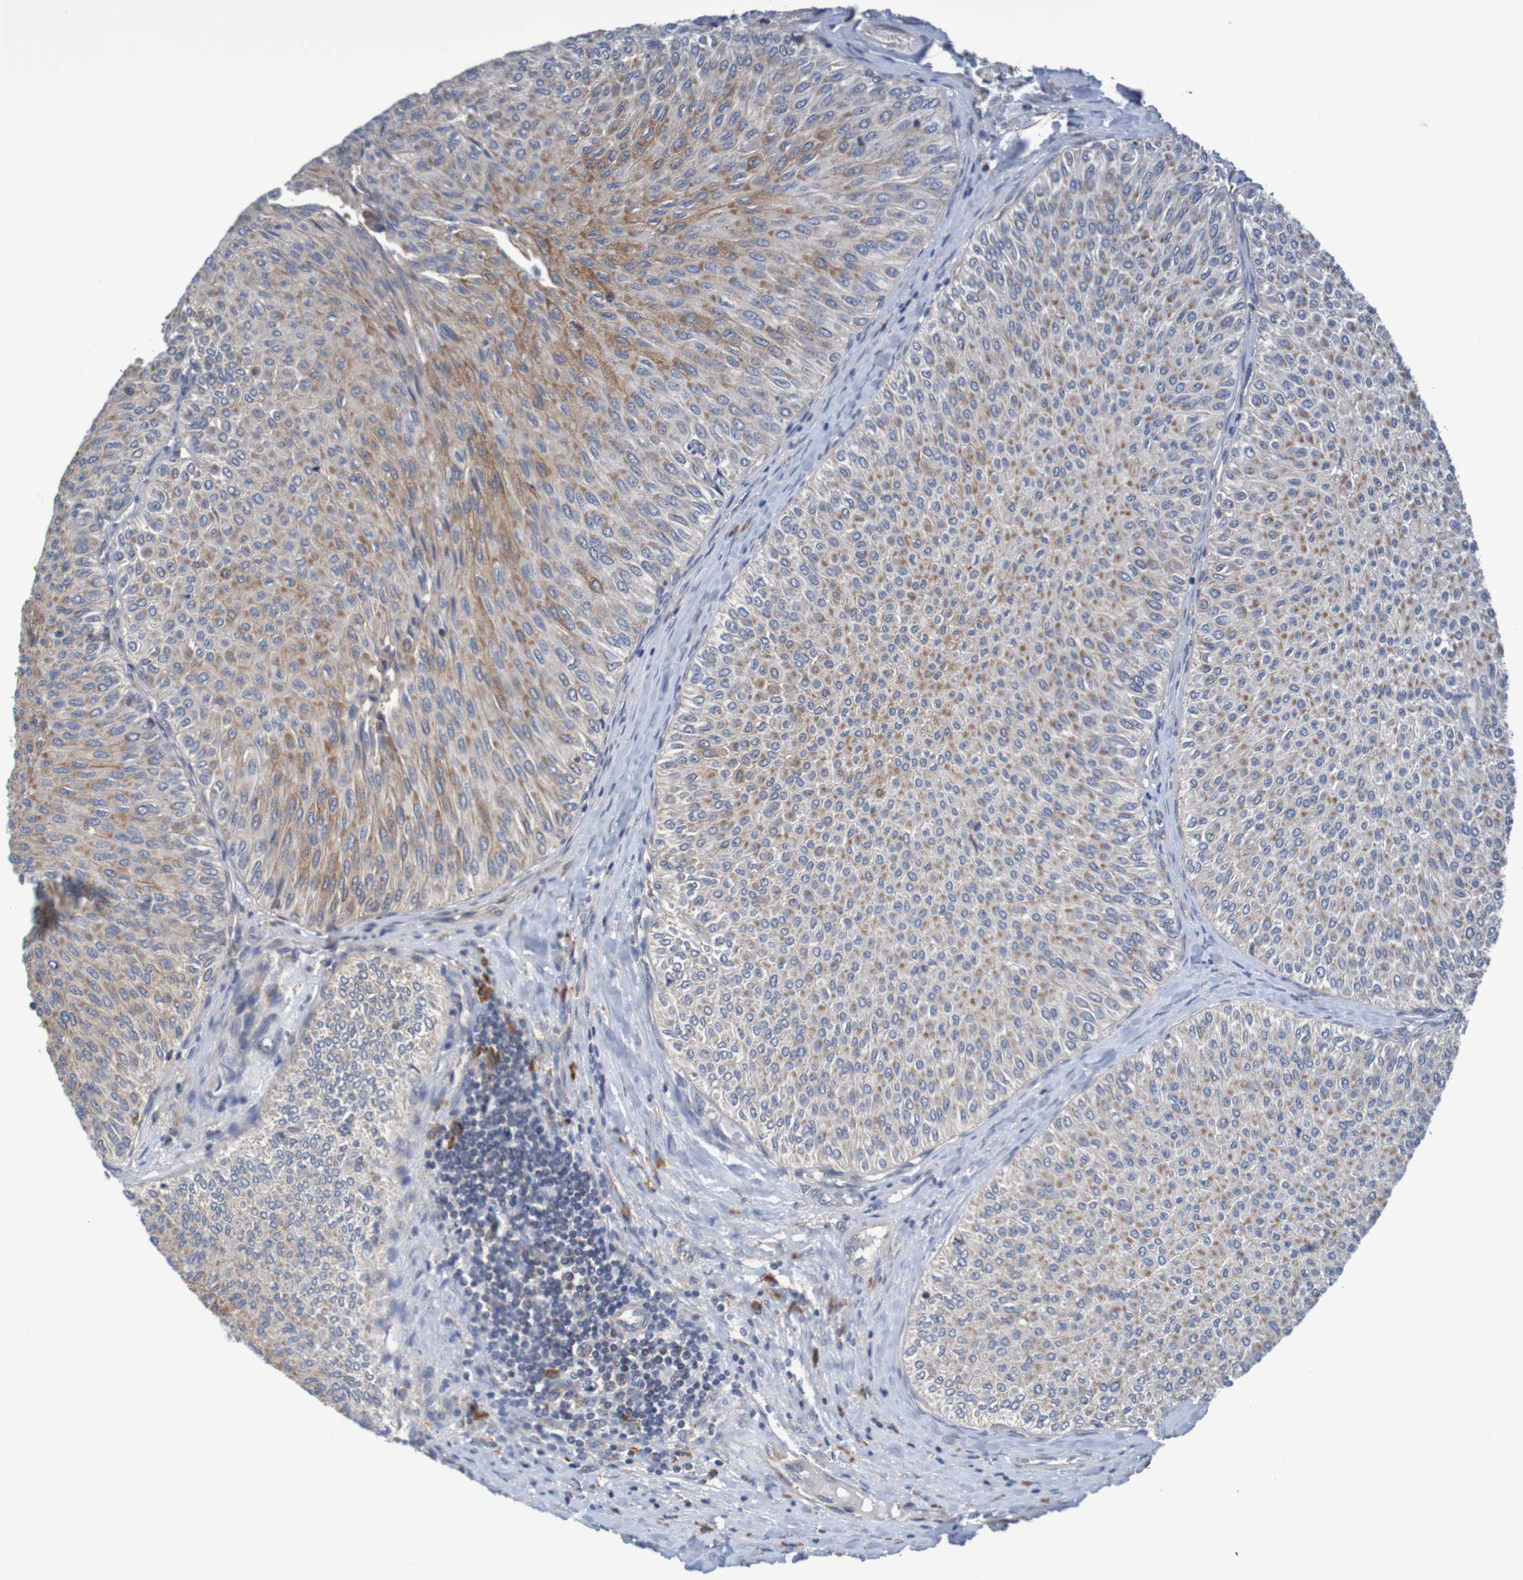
{"staining": {"intensity": "moderate", "quantity": ">75%", "location": "cytoplasmic/membranous"}, "tissue": "urothelial cancer", "cell_type": "Tumor cells", "image_type": "cancer", "snomed": [{"axis": "morphology", "description": "Urothelial carcinoma, Low grade"}, {"axis": "topography", "description": "Urinary bladder"}], "caption": "Urothelial carcinoma (low-grade) stained with a brown dye exhibits moderate cytoplasmic/membranous positive expression in about >75% of tumor cells.", "gene": "CLDN18", "patient": {"sex": "male", "age": 78}}